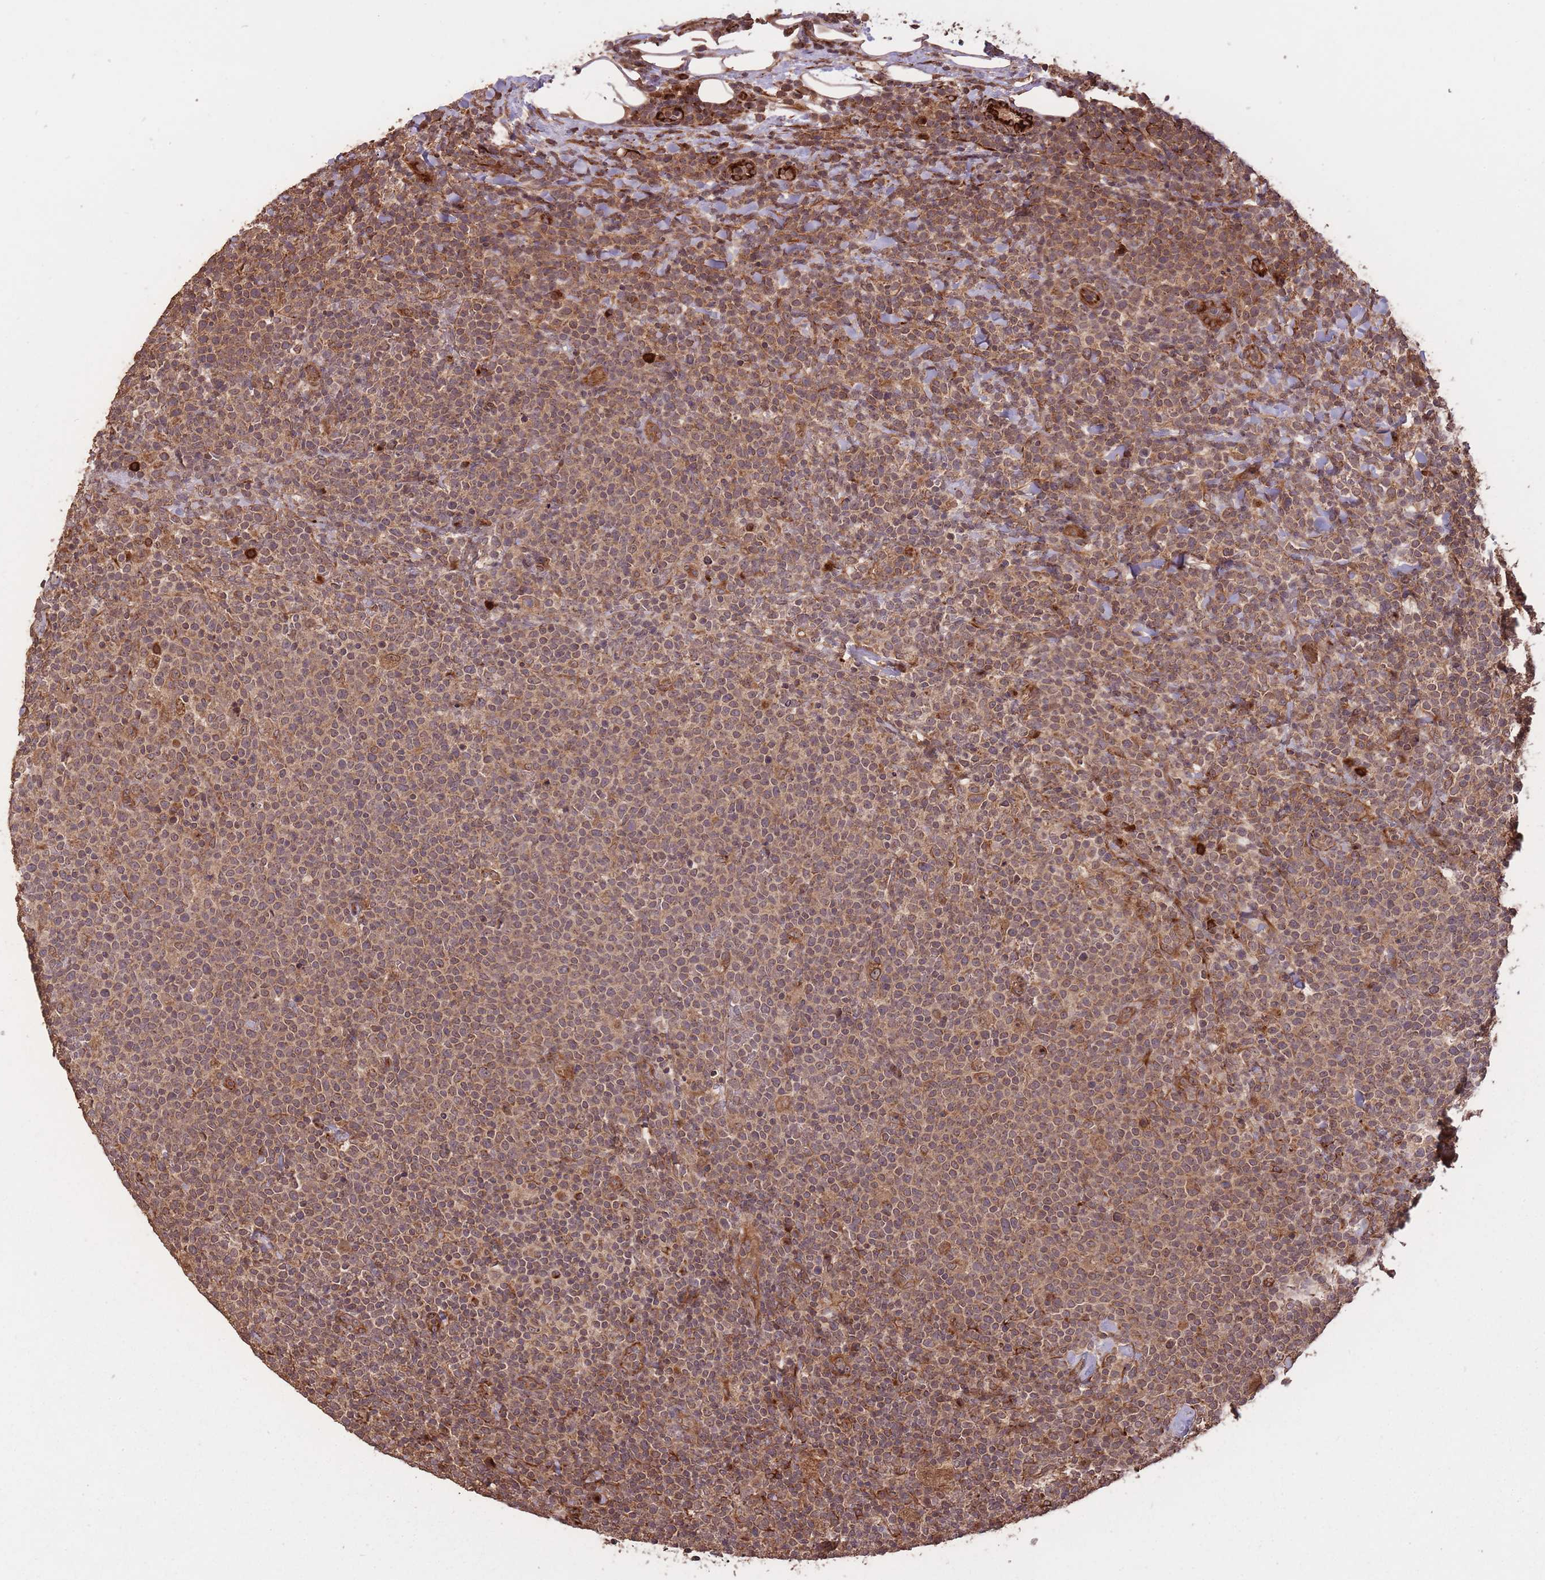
{"staining": {"intensity": "moderate", "quantity": ">75%", "location": "cytoplasmic/membranous"}, "tissue": "lymphoma", "cell_type": "Tumor cells", "image_type": "cancer", "snomed": [{"axis": "morphology", "description": "Malignant lymphoma, non-Hodgkin's type, High grade"}, {"axis": "topography", "description": "Lymph node"}], "caption": "A micrograph of human lymphoma stained for a protein shows moderate cytoplasmic/membranous brown staining in tumor cells.", "gene": "ERBB3", "patient": {"sex": "male", "age": 61}}